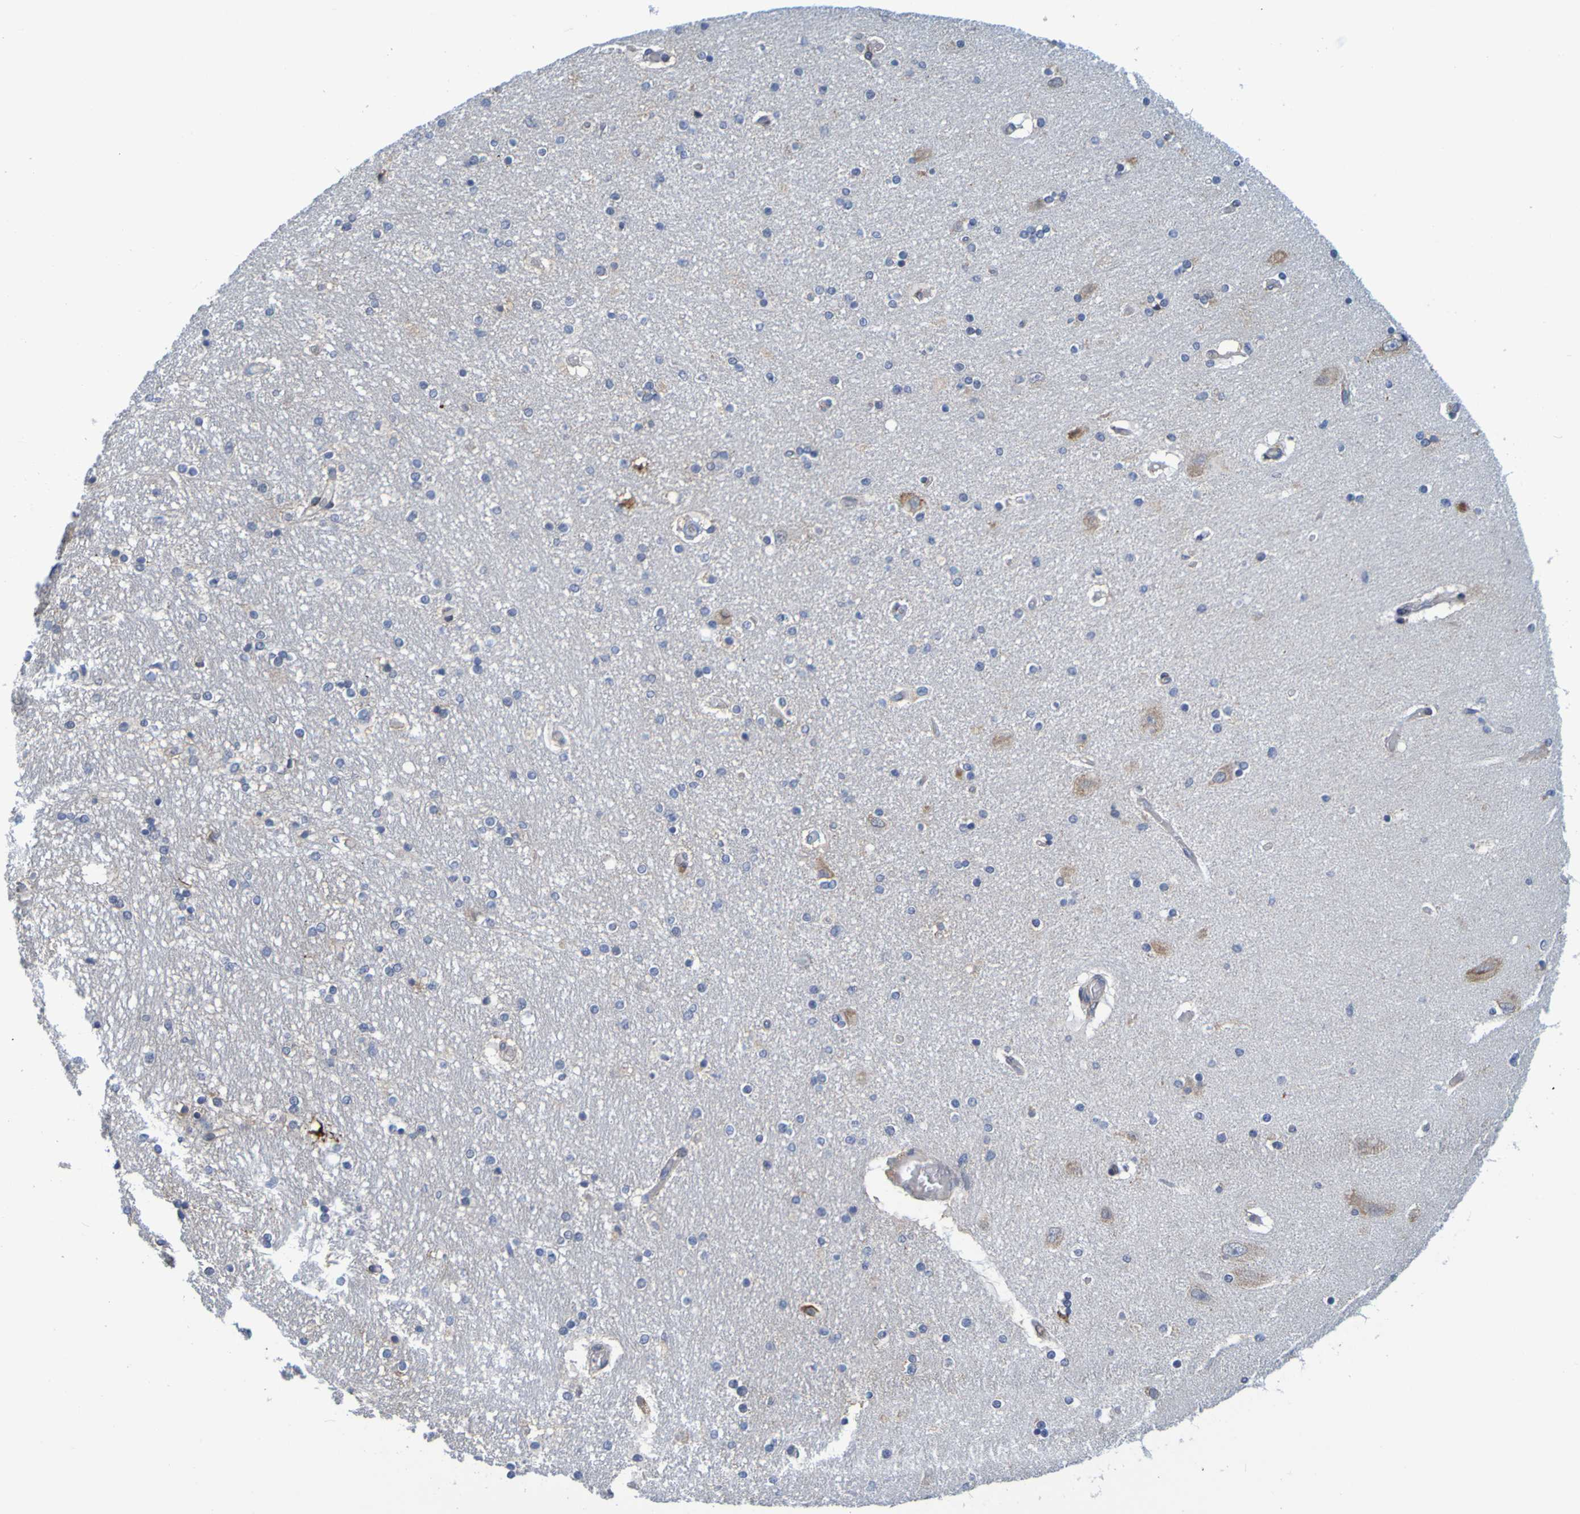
{"staining": {"intensity": "moderate", "quantity": "<25%", "location": "cytoplasmic/membranous"}, "tissue": "hippocampus", "cell_type": "Glial cells", "image_type": "normal", "snomed": [{"axis": "morphology", "description": "Normal tissue, NOS"}, {"axis": "topography", "description": "Hippocampus"}], "caption": "Normal hippocampus demonstrates moderate cytoplasmic/membranous expression in approximately <25% of glial cells.", "gene": "SIL1", "patient": {"sex": "female", "age": 54}}